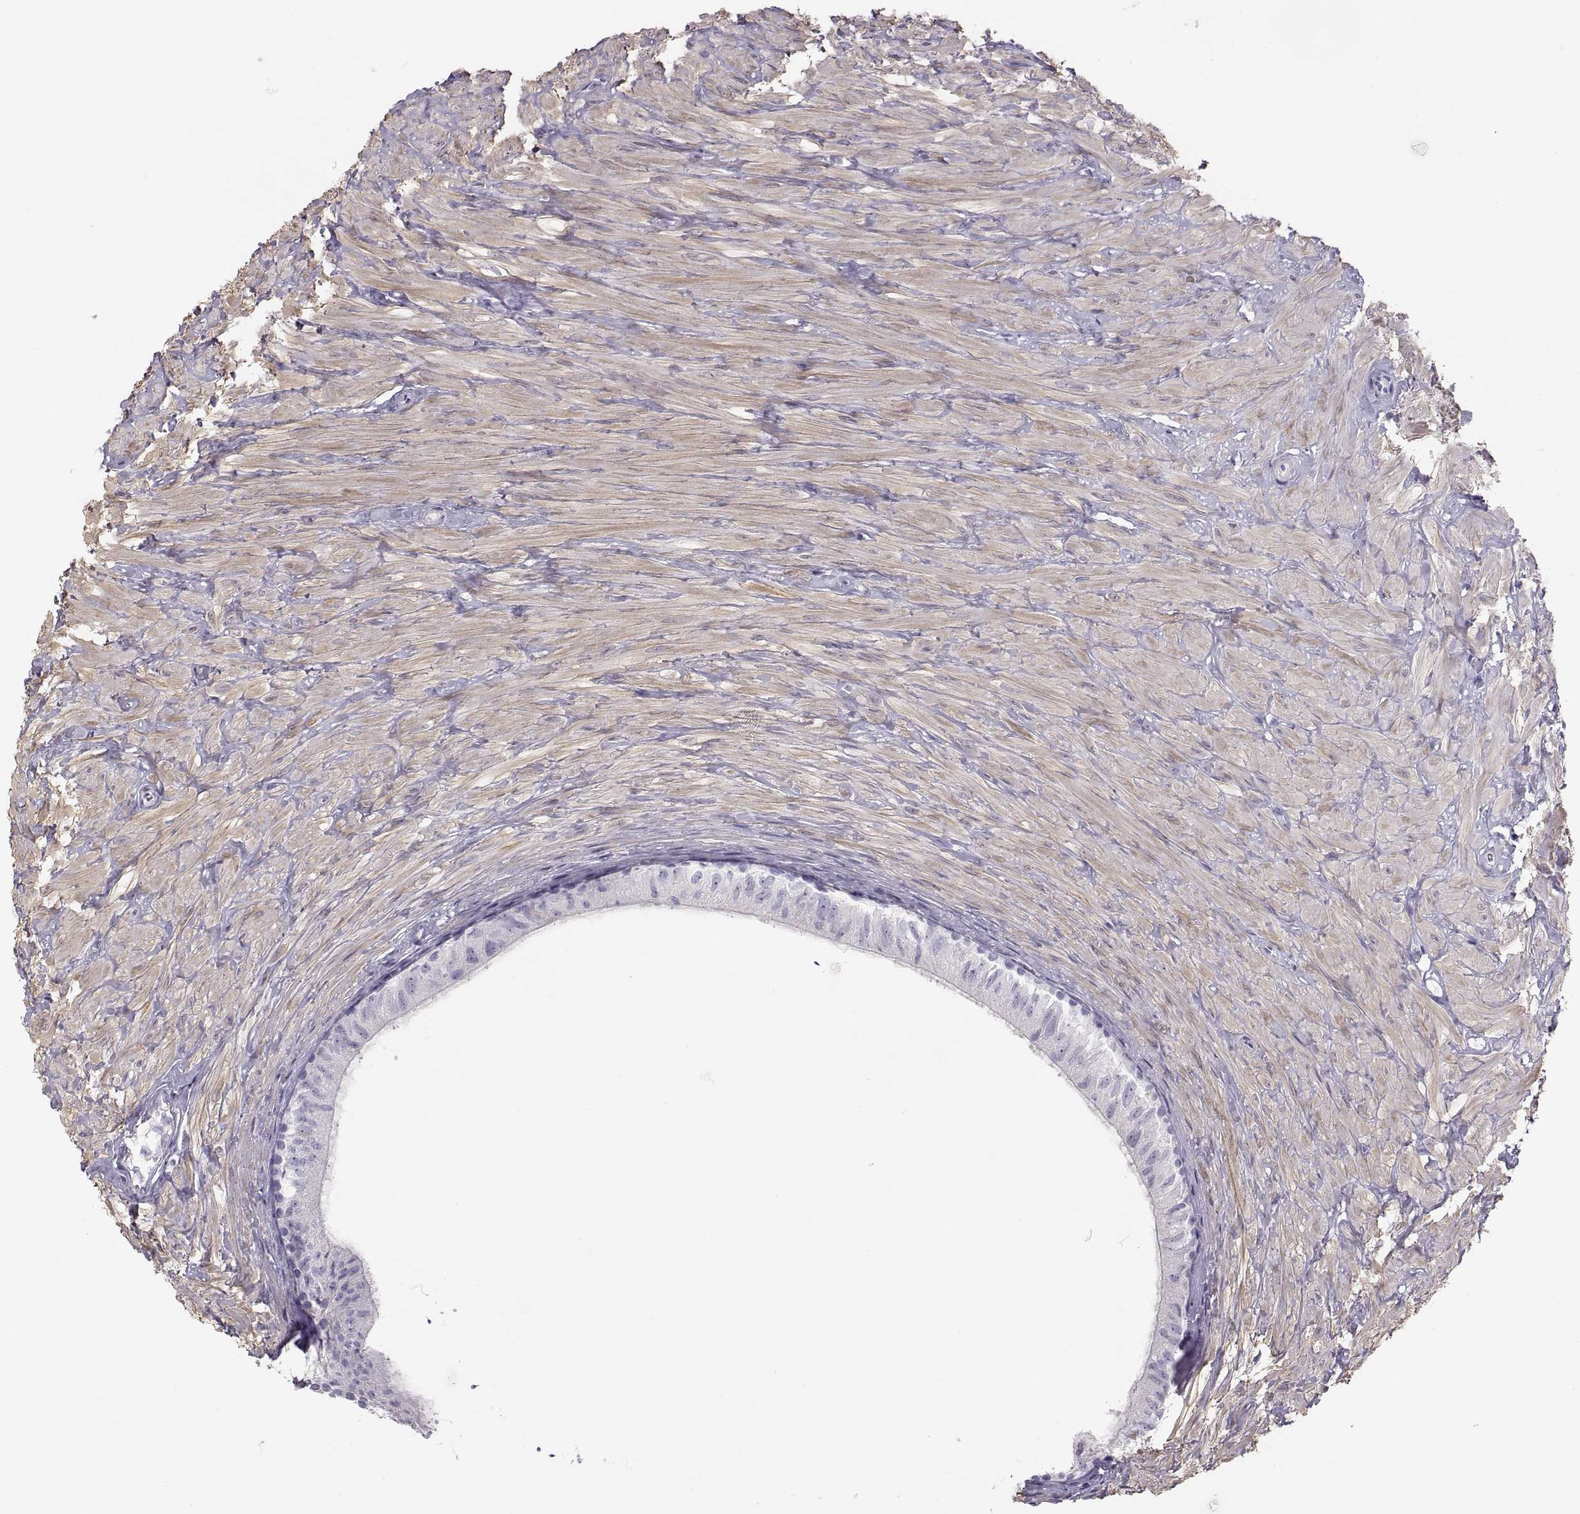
{"staining": {"intensity": "negative", "quantity": "none", "location": "none"}, "tissue": "epididymis", "cell_type": "Glandular cells", "image_type": "normal", "snomed": [{"axis": "morphology", "description": "Normal tissue, NOS"}, {"axis": "topography", "description": "Epididymis"}], "caption": "The image exhibits no staining of glandular cells in unremarkable epididymis.", "gene": "COL9A3", "patient": {"sex": "male", "age": 32}}